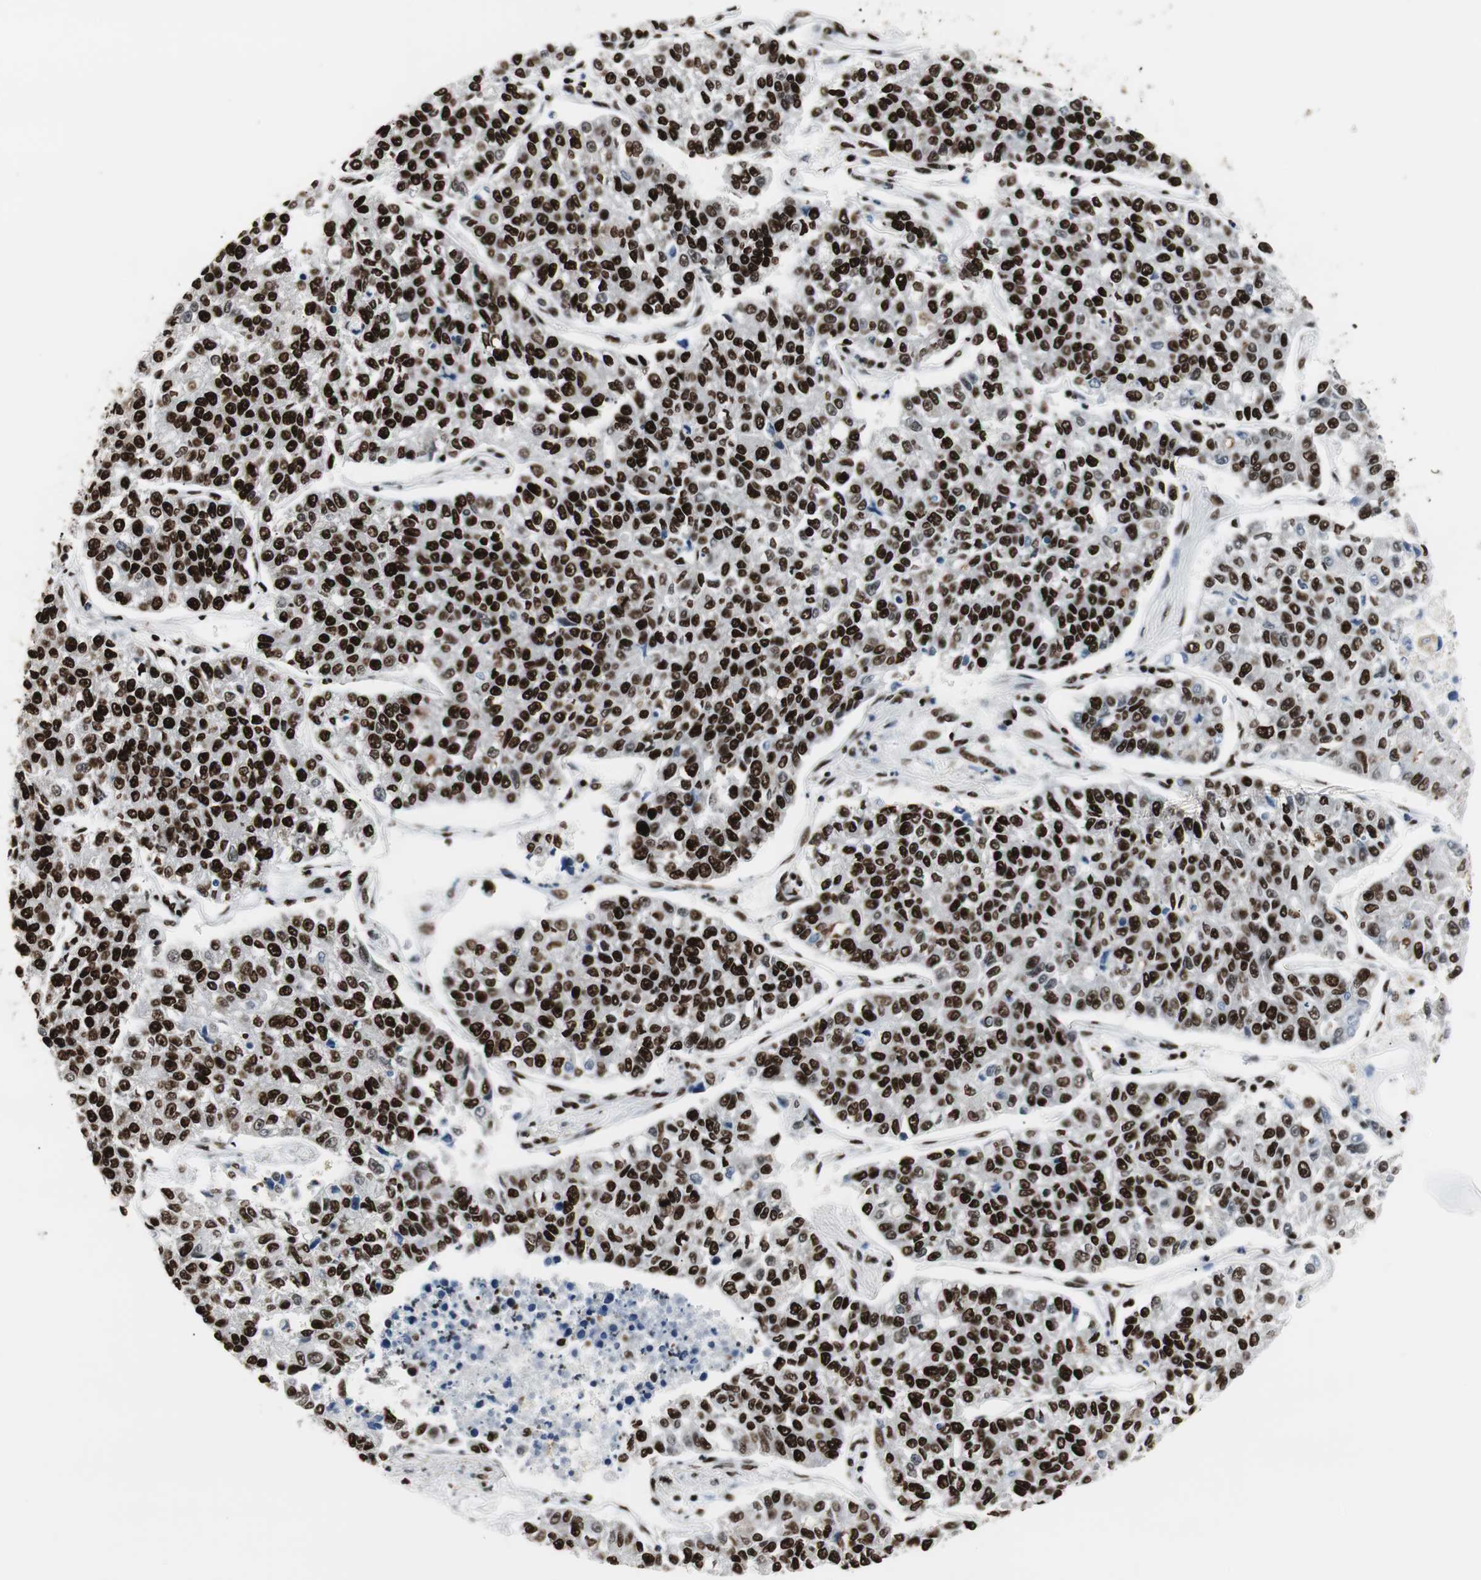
{"staining": {"intensity": "strong", "quantity": ">75%", "location": "nuclear"}, "tissue": "lung cancer", "cell_type": "Tumor cells", "image_type": "cancer", "snomed": [{"axis": "morphology", "description": "Adenocarcinoma, NOS"}, {"axis": "topography", "description": "Lung"}], "caption": "Tumor cells demonstrate strong nuclear positivity in approximately >75% of cells in adenocarcinoma (lung). (DAB (3,3'-diaminobenzidine) IHC, brown staining for protein, blue staining for nuclei).", "gene": "MTA2", "patient": {"sex": "male", "age": 49}}